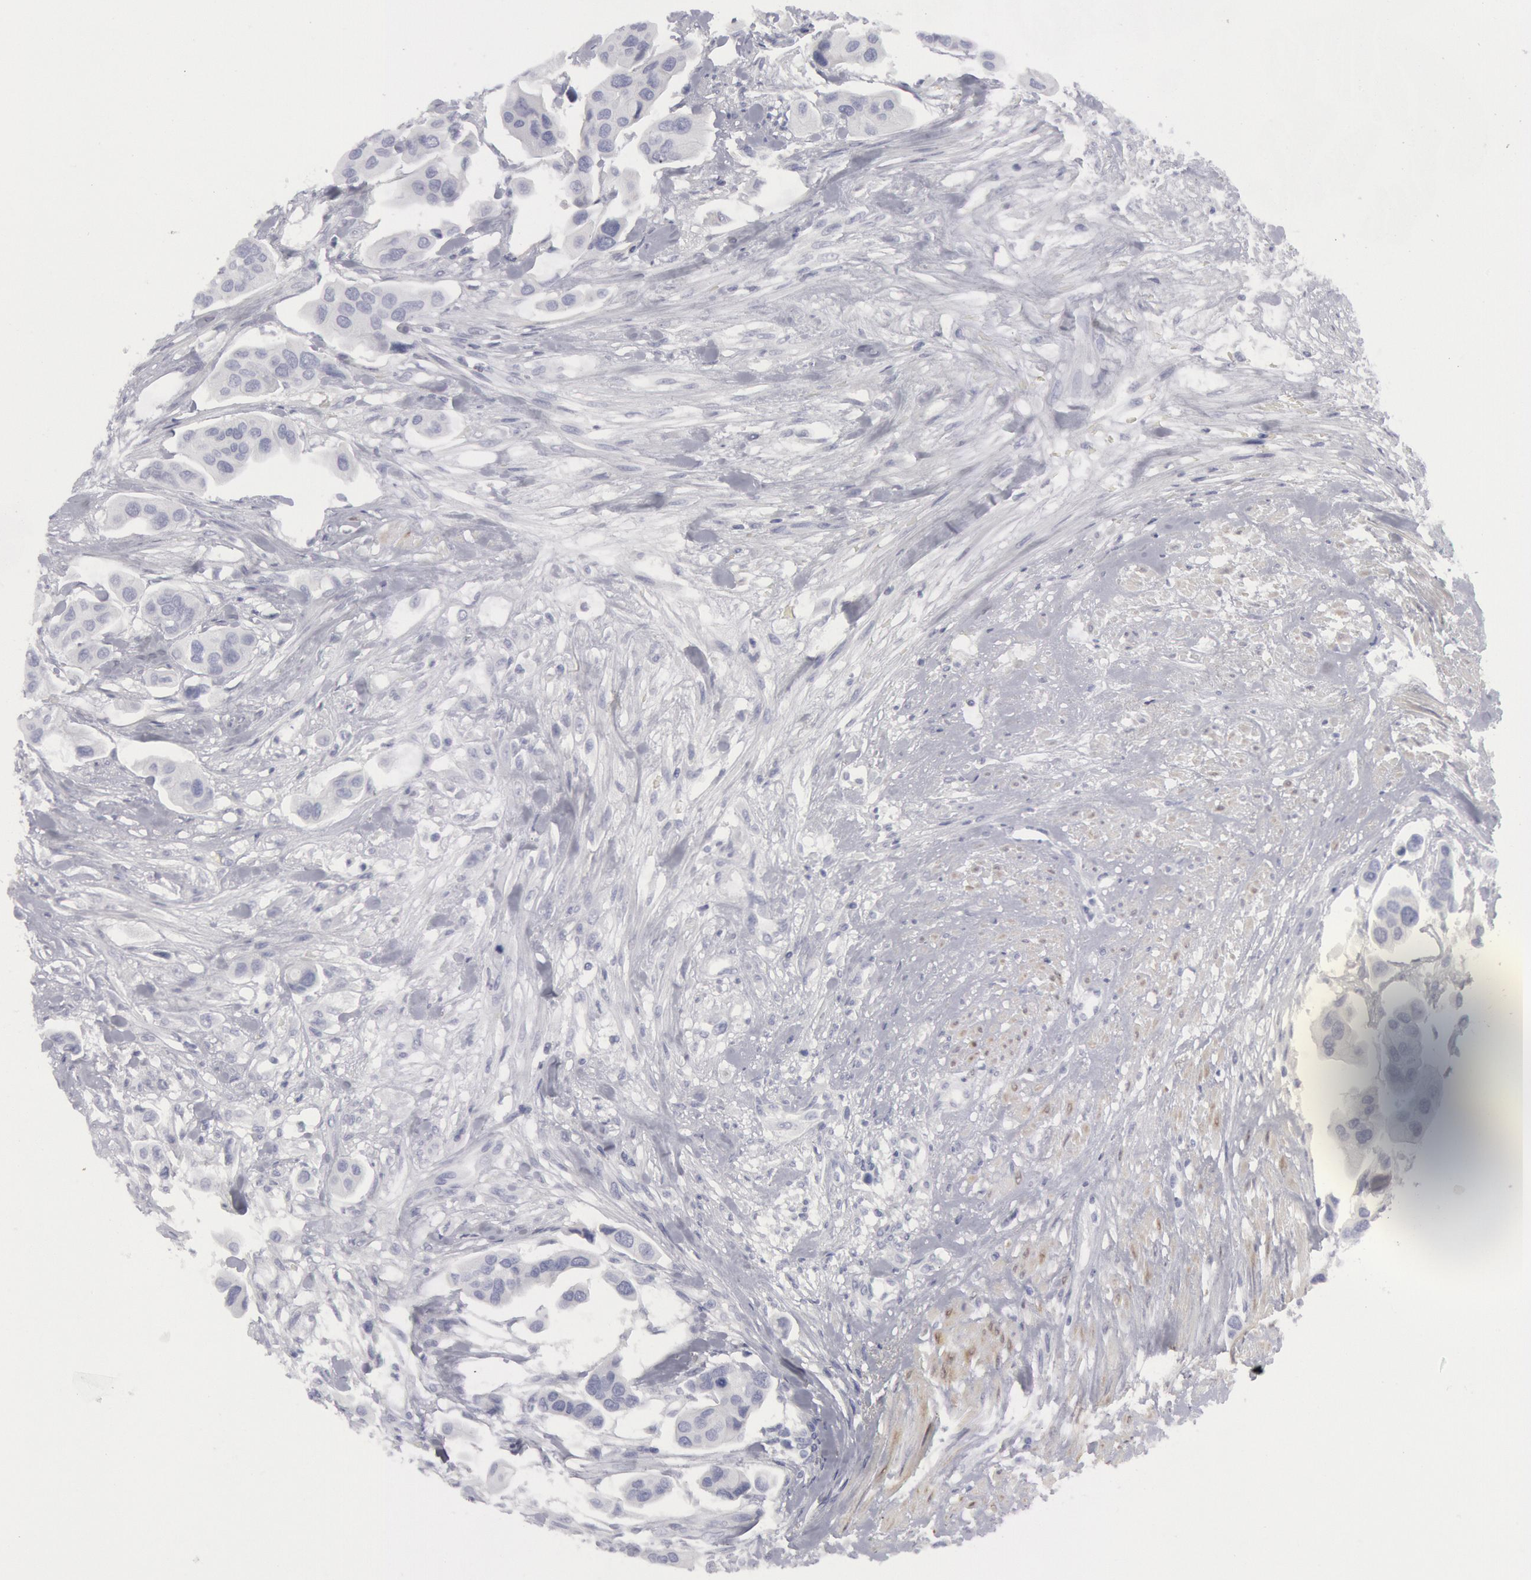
{"staining": {"intensity": "negative", "quantity": "none", "location": "none"}, "tissue": "urothelial cancer", "cell_type": "Tumor cells", "image_type": "cancer", "snomed": [{"axis": "morphology", "description": "Adenocarcinoma, NOS"}, {"axis": "topography", "description": "Urinary bladder"}], "caption": "This micrograph is of adenocarcinoma stained with IHC to label a protein in brown with the nuclei are counter-stained blue. There is no positivity in tumor cells. (Brightfield microscopy of DAB (3,3'-diaminobenzidine) IHC at high magnification).", "gene": "FHL1", "patient": {"sex": "male", "age": 61}}